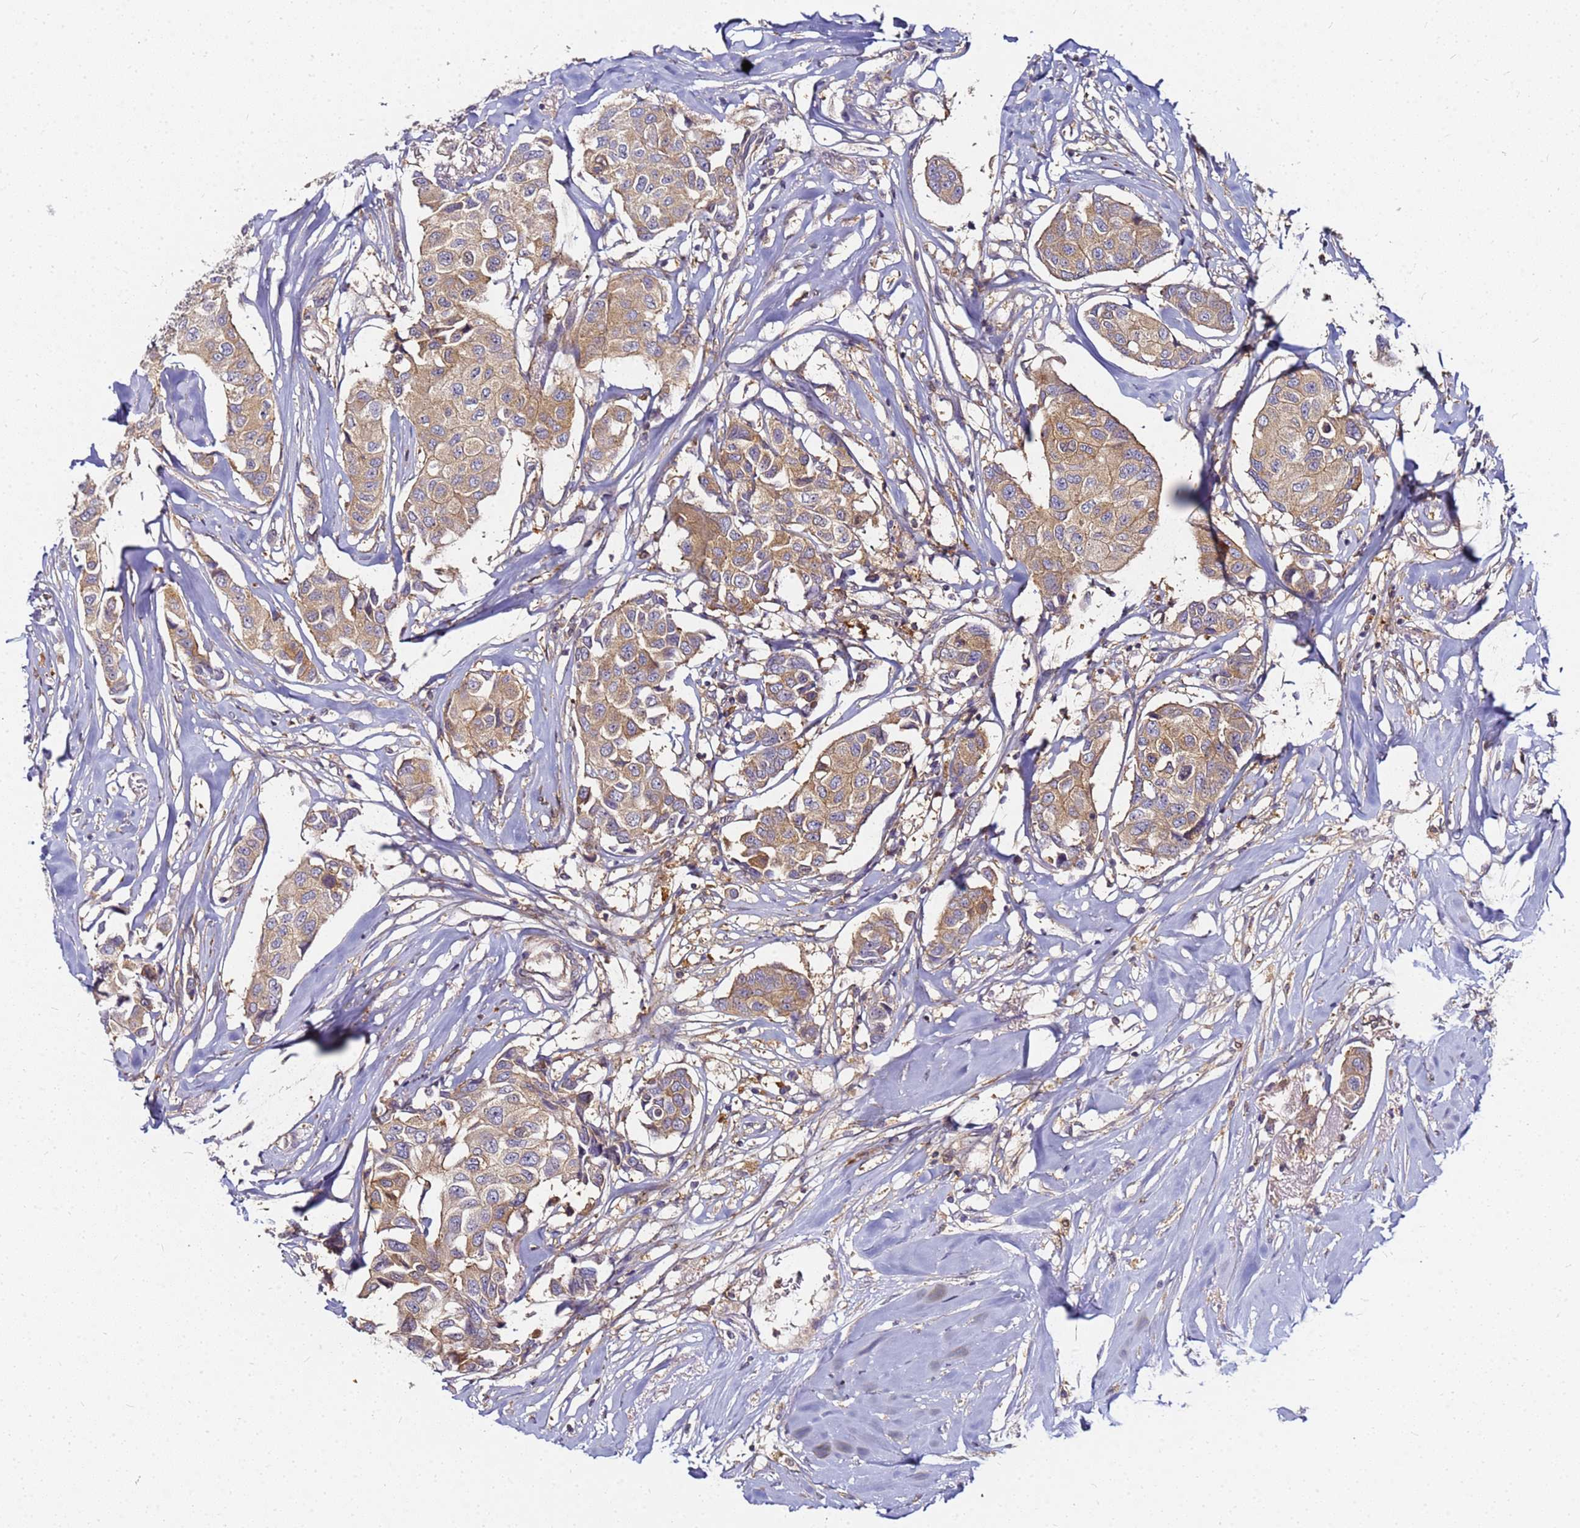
{"staining": {"intensity": "moderate", "quantity": ">75%", "location": "cytoplasmic/membranous"}, "tissue": "breast cancer", "cell_type": "Tumor cells", "image_type": "cancer", "snomed": [{"axis": "morphology", "description": "Duct carcinoma"}, {"axis": "topography", "description": "Breast"}], "caption": "Breast cancer (invasive ductal carcinoma) tissue demonstrates moderate cytoplasmic/membranous expression in about >75% of tumor cells", "gene": "CHM", "patient": {"sex": "female", "age": 80}}